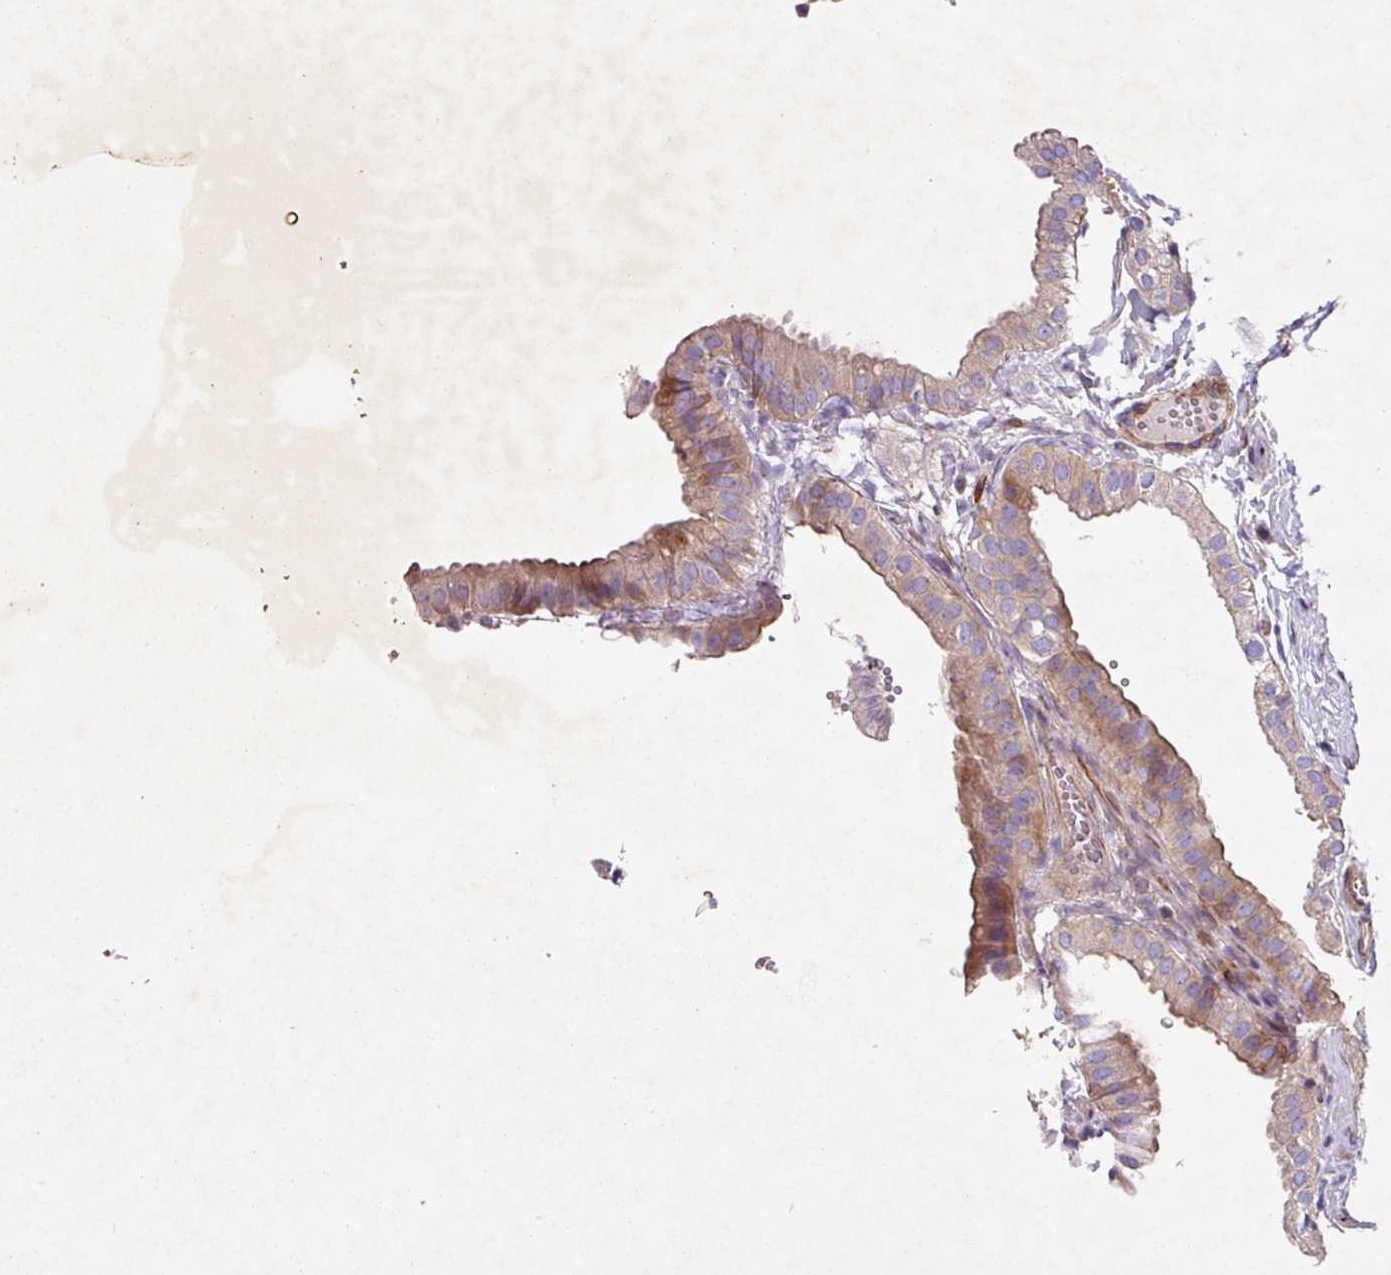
{"staining": {"intensity": "moderate", "quantity": "25%-75%", "location": "cytoplasmic/membranous"}, "tissue": "gallbladder", "cell_type": "Glandular cells", "image_type": "normal", "snomed": [{"axis": "morphology", "description": "Normal tissue, NOS"}, {"axis": "topography", "description": "Gallbladder"}], "caption": "IHC histopathology image of unremarkable human gallbladder stained for a protein (brown), which exhibits medium levels of moderate cytoplasmic/membranous staining in about 25%-75% of glandular cells.", "gene": "ATP2C2", "patient": {"sex": "female", "age": 61}}